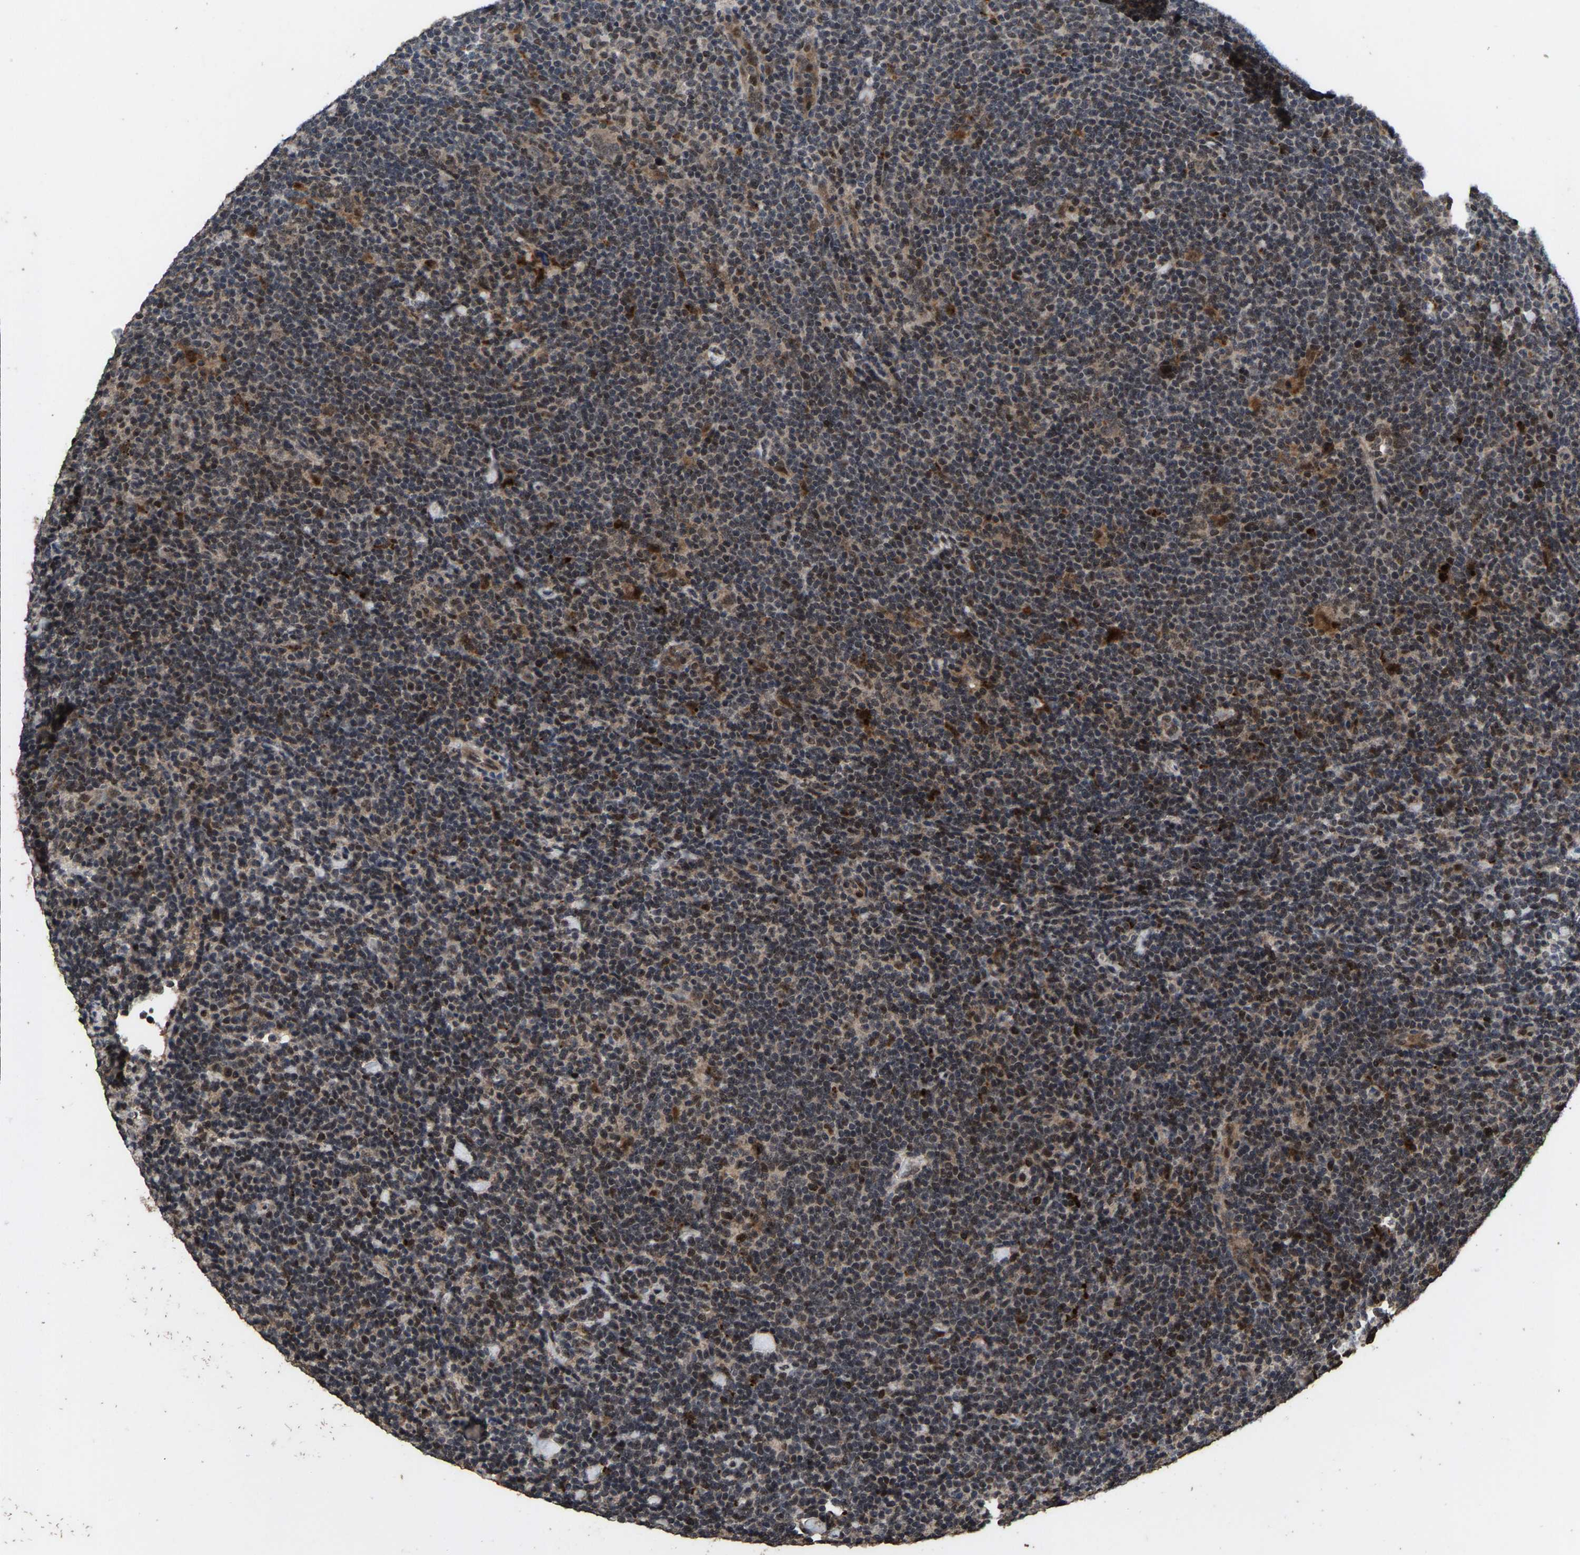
{"staining": {"intensity": "weak", "quantity": ">75%", "location": "cytoplasmic/membranous,nuclear"}, "tissue": "lymphoma", "cell_type": "Tumor cells", "image_type": "cancer", "snomed": [{"axis": "morphology", "description": "Hodgkin's disease, NOS"}, {"axis": "topography", "description": "Lymph node"}], "caption": "Immunohistochemical staining of human lymphoma reveals low levels of weak cytoplasmic/membranous and nuclear protein positivity in approximately >75% of tumor cells.", "gene": "HAUS6", "patient": {"sex": "female", "age": 57}}